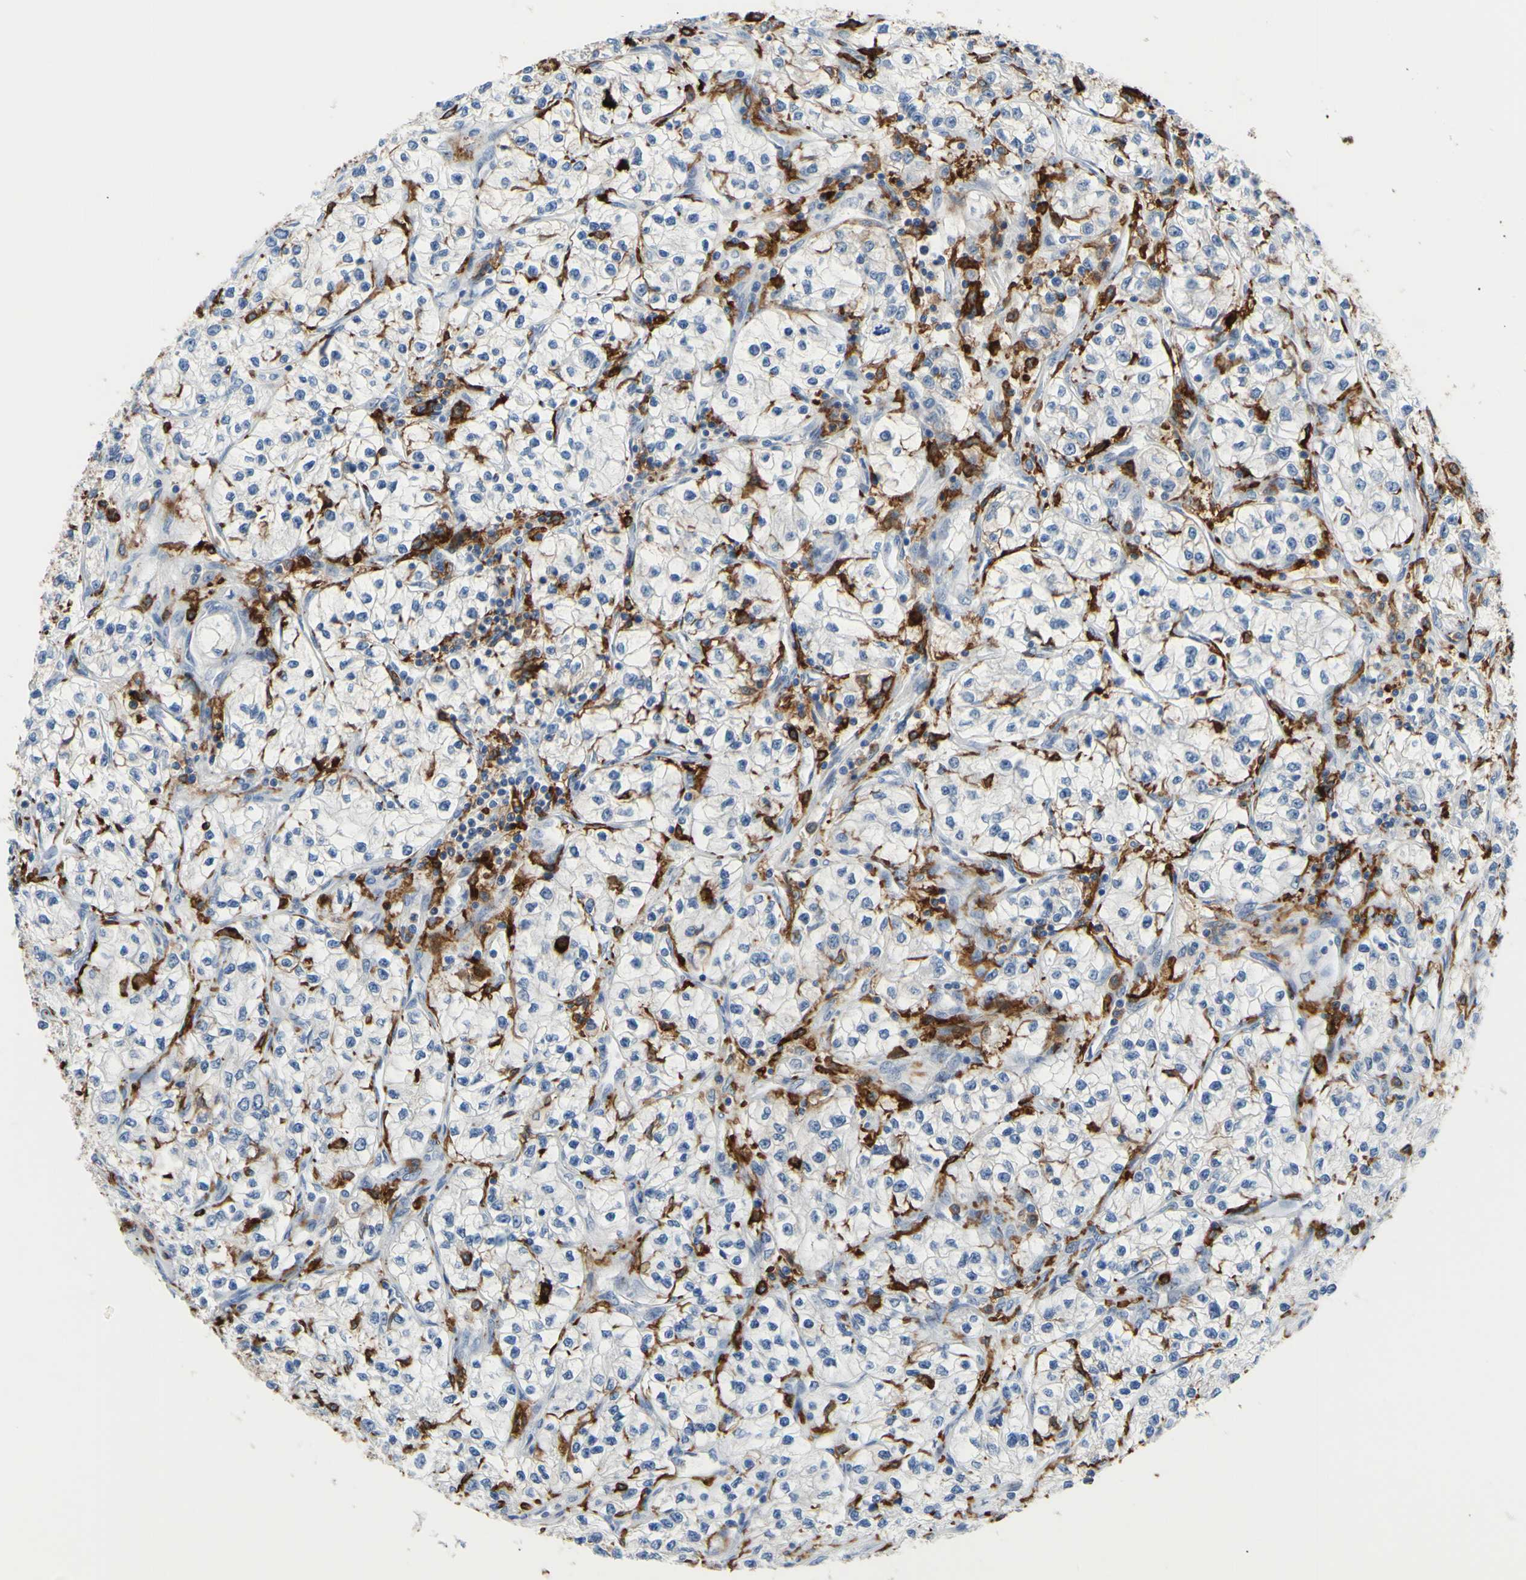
{"staining": {"intensity": "negative", "quantity": "none", "location": "none"}, "tissue": "renal cancer", "cell_type": "Tumor cells", "image_type": "cancer", "snomed": [{"axis": "morphology", "description": "Adenocarcinoma, NOS"}, {"axis": "topography", "description": "Kidney"}], "caption": "A micrograph of human renal cancer is negative for staining in tumor cells.", "gene": "FCGR2A", "patient": {"sex": "female", "age": 57}}